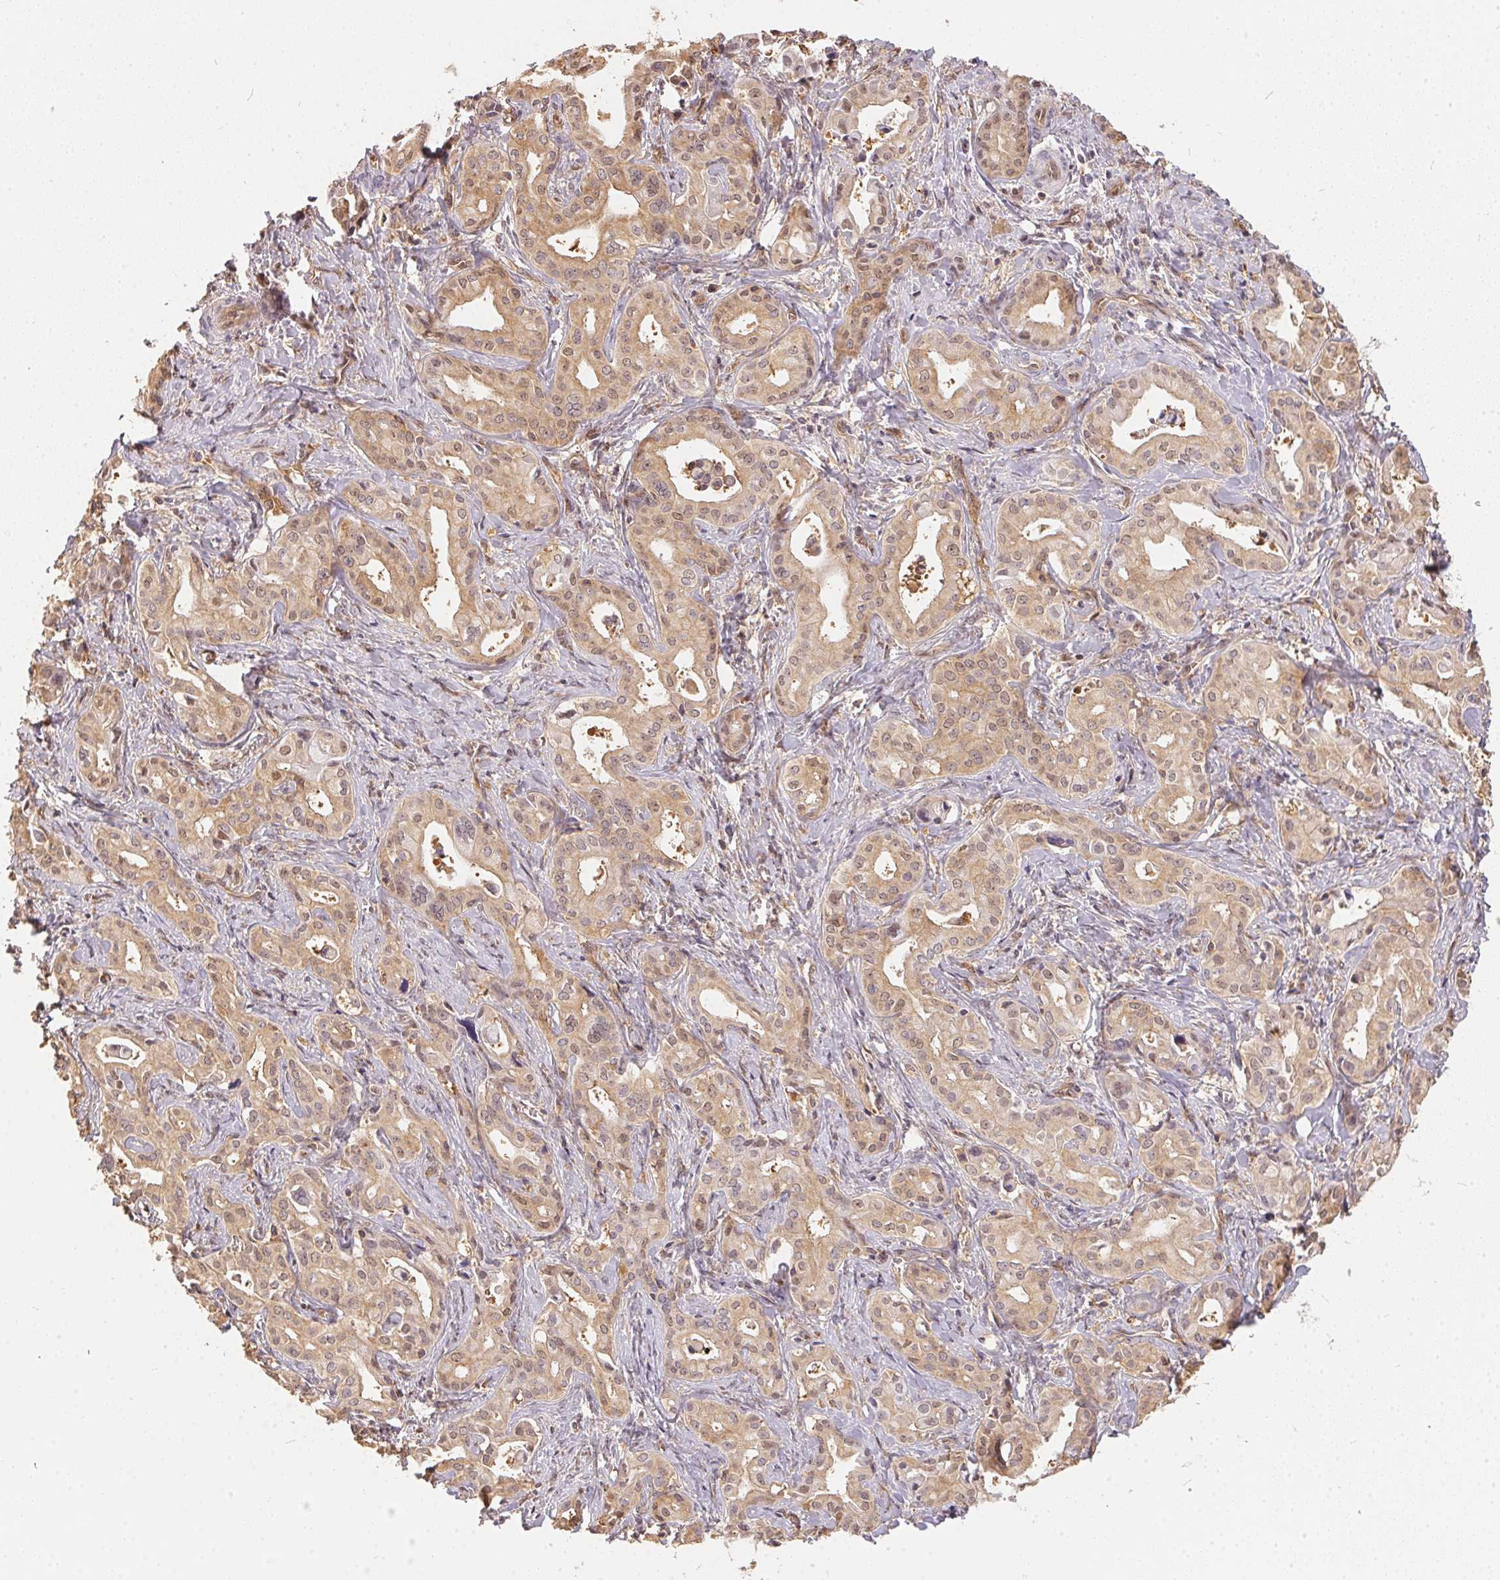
{"staining": {"intensity": "weak", "quantity": ">75%", "location": "cytoplasmic/membranous,nuclear"}, "tissue": "liver cancer", "cell_type": "Tumor cells", "image_type": "cancer", "snomed": [{"axis": "morphology", "description": "Cholangiocarcinoma"}, {"axis": "topography", "description": "Liver"}], "caption": "This image reveals liver cancer (cholangiocarcinoma) stained with IHC to label a protein in brown. The cytoplasmic/membranous and nuclear of tumor cells show weak positivity for the protein. Nuclei are counter-stained blue.", "gene": "BLMH", "patient": {"sex": "female", "age": 65}}